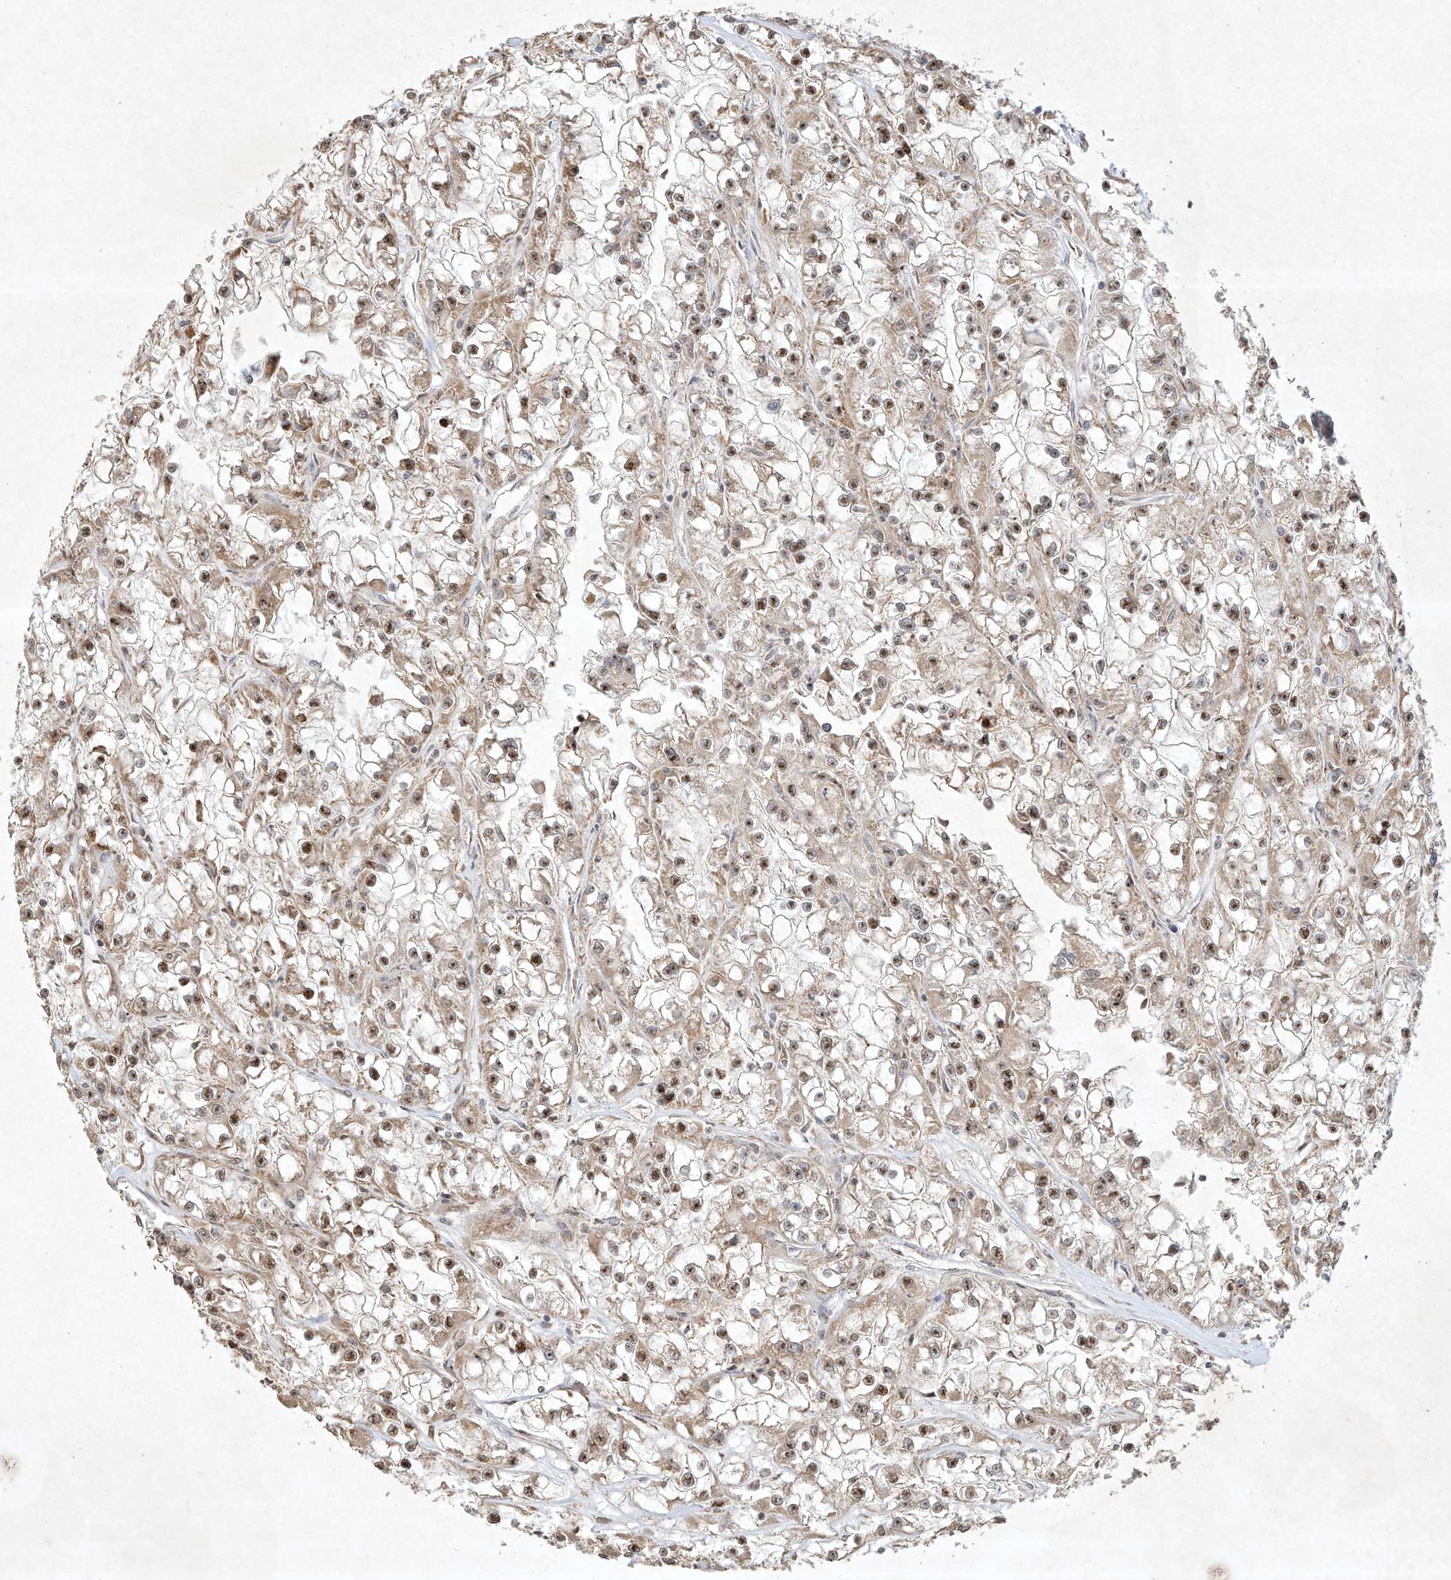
{"staining": {"intensity": "moderate", "quantity": ">75%", "location": "cytoplasmic/membranous,nuclear"}, "tissue": "renal cancer", "cell_type": "Tumor cells", "image_type": "cancer", "snomed": [{"axis": "morphology", "description": "Adenocarcinoma, NOS"}, {"axis": "topography", "description": "Kidney"}], "caption": "Renal cancer was stained to show a protein in brown. There is medium levels of moderate cytoplasmic/membranous and nuclear staining in about >75% of tumor cells.", "gene": "BTRC", "patient": {"sex": "female", "age": 52}}